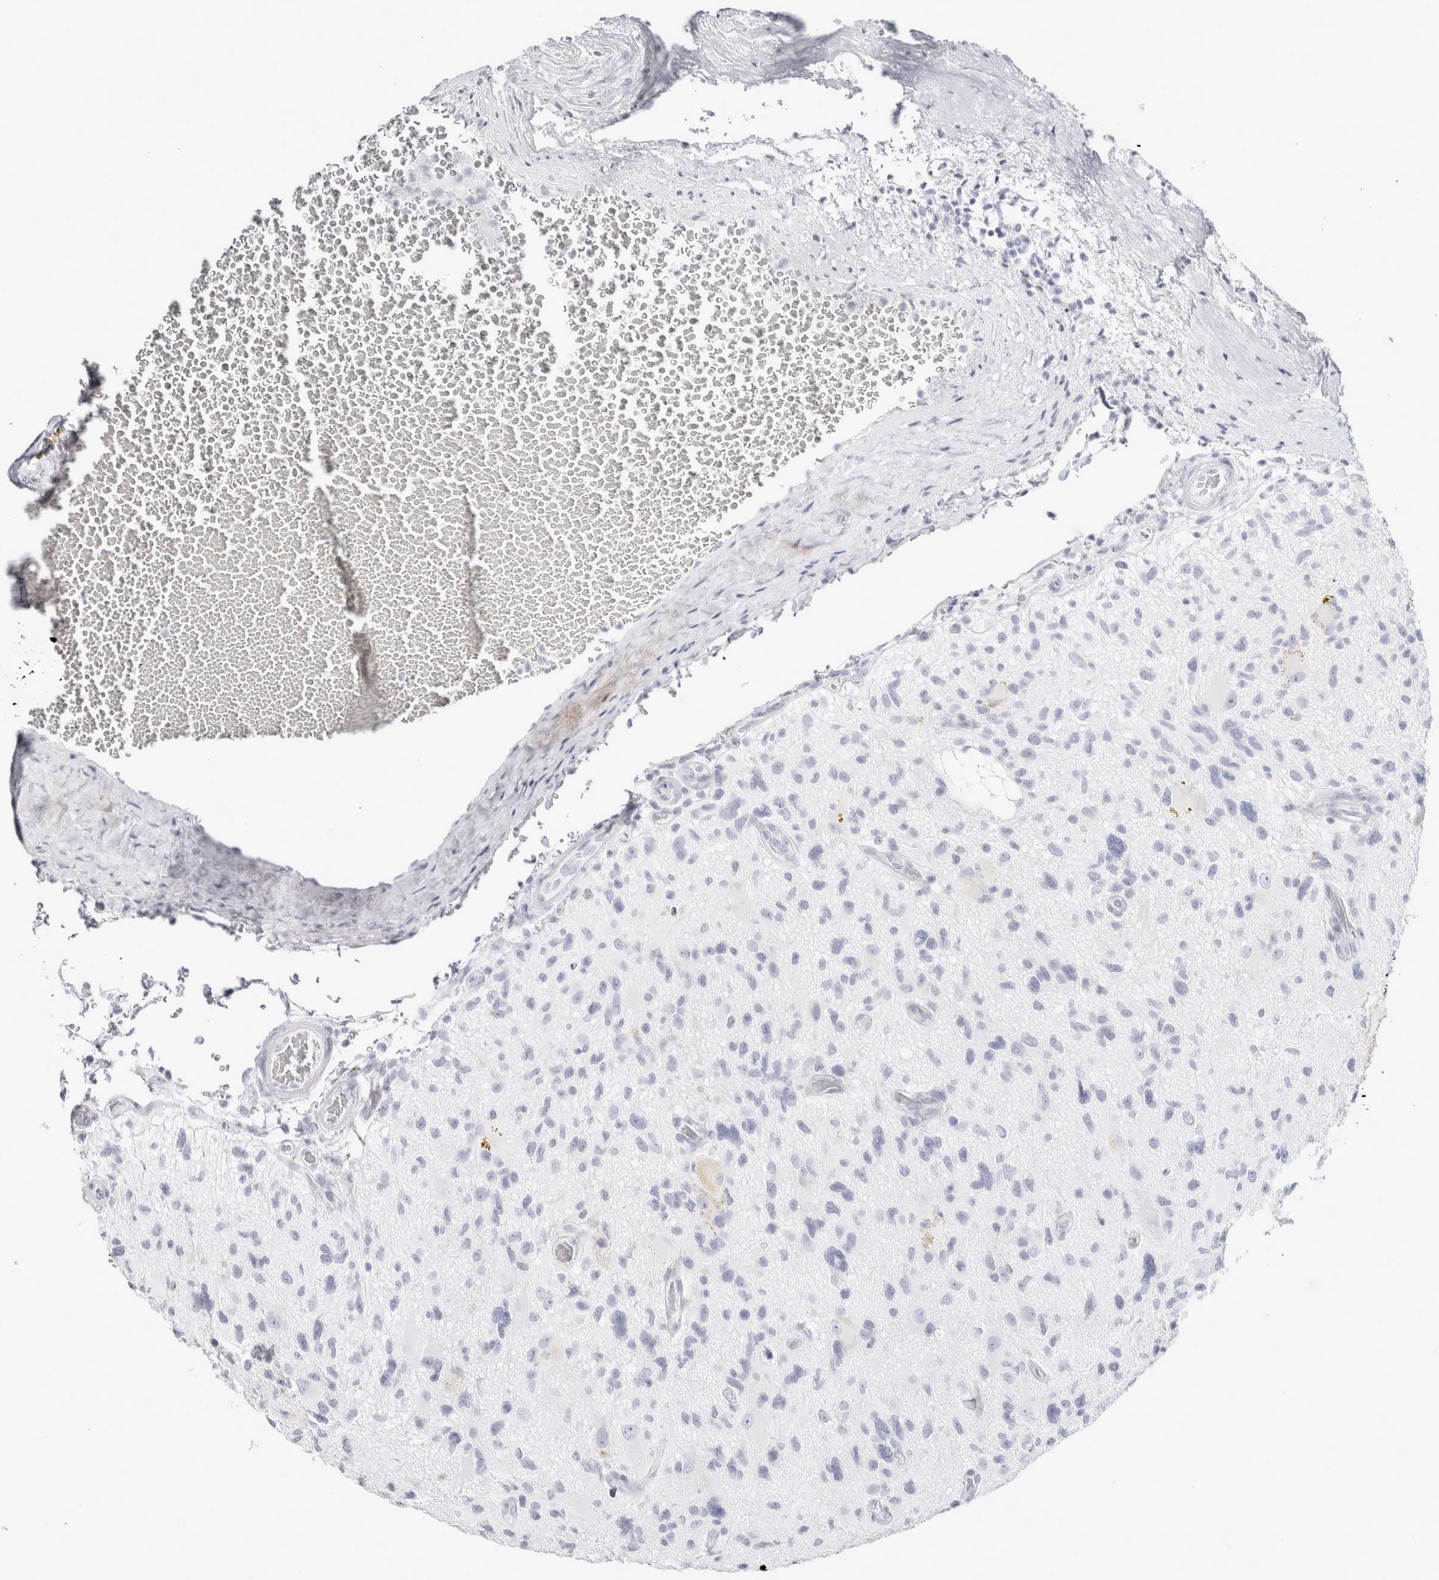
{"staining": {"intensity": "negative", "quantity": "none", "location": "none"}, "tissue": "glioma", "cell_type": "Tumor cells", "image_type": "cancer", "snomed": [{"axis": "morphology", "description": "Glioma, malignant, High grade"}, {"axis": "topography", "description": "Brain"}], "caption": "Immunohistochemistry (IHC) of glioma demonstrates no expression in tumor cells. Nuclei are stained in blue.", "gene": "GARIN1A", "patient": {"sex": "male", "age": 33}}